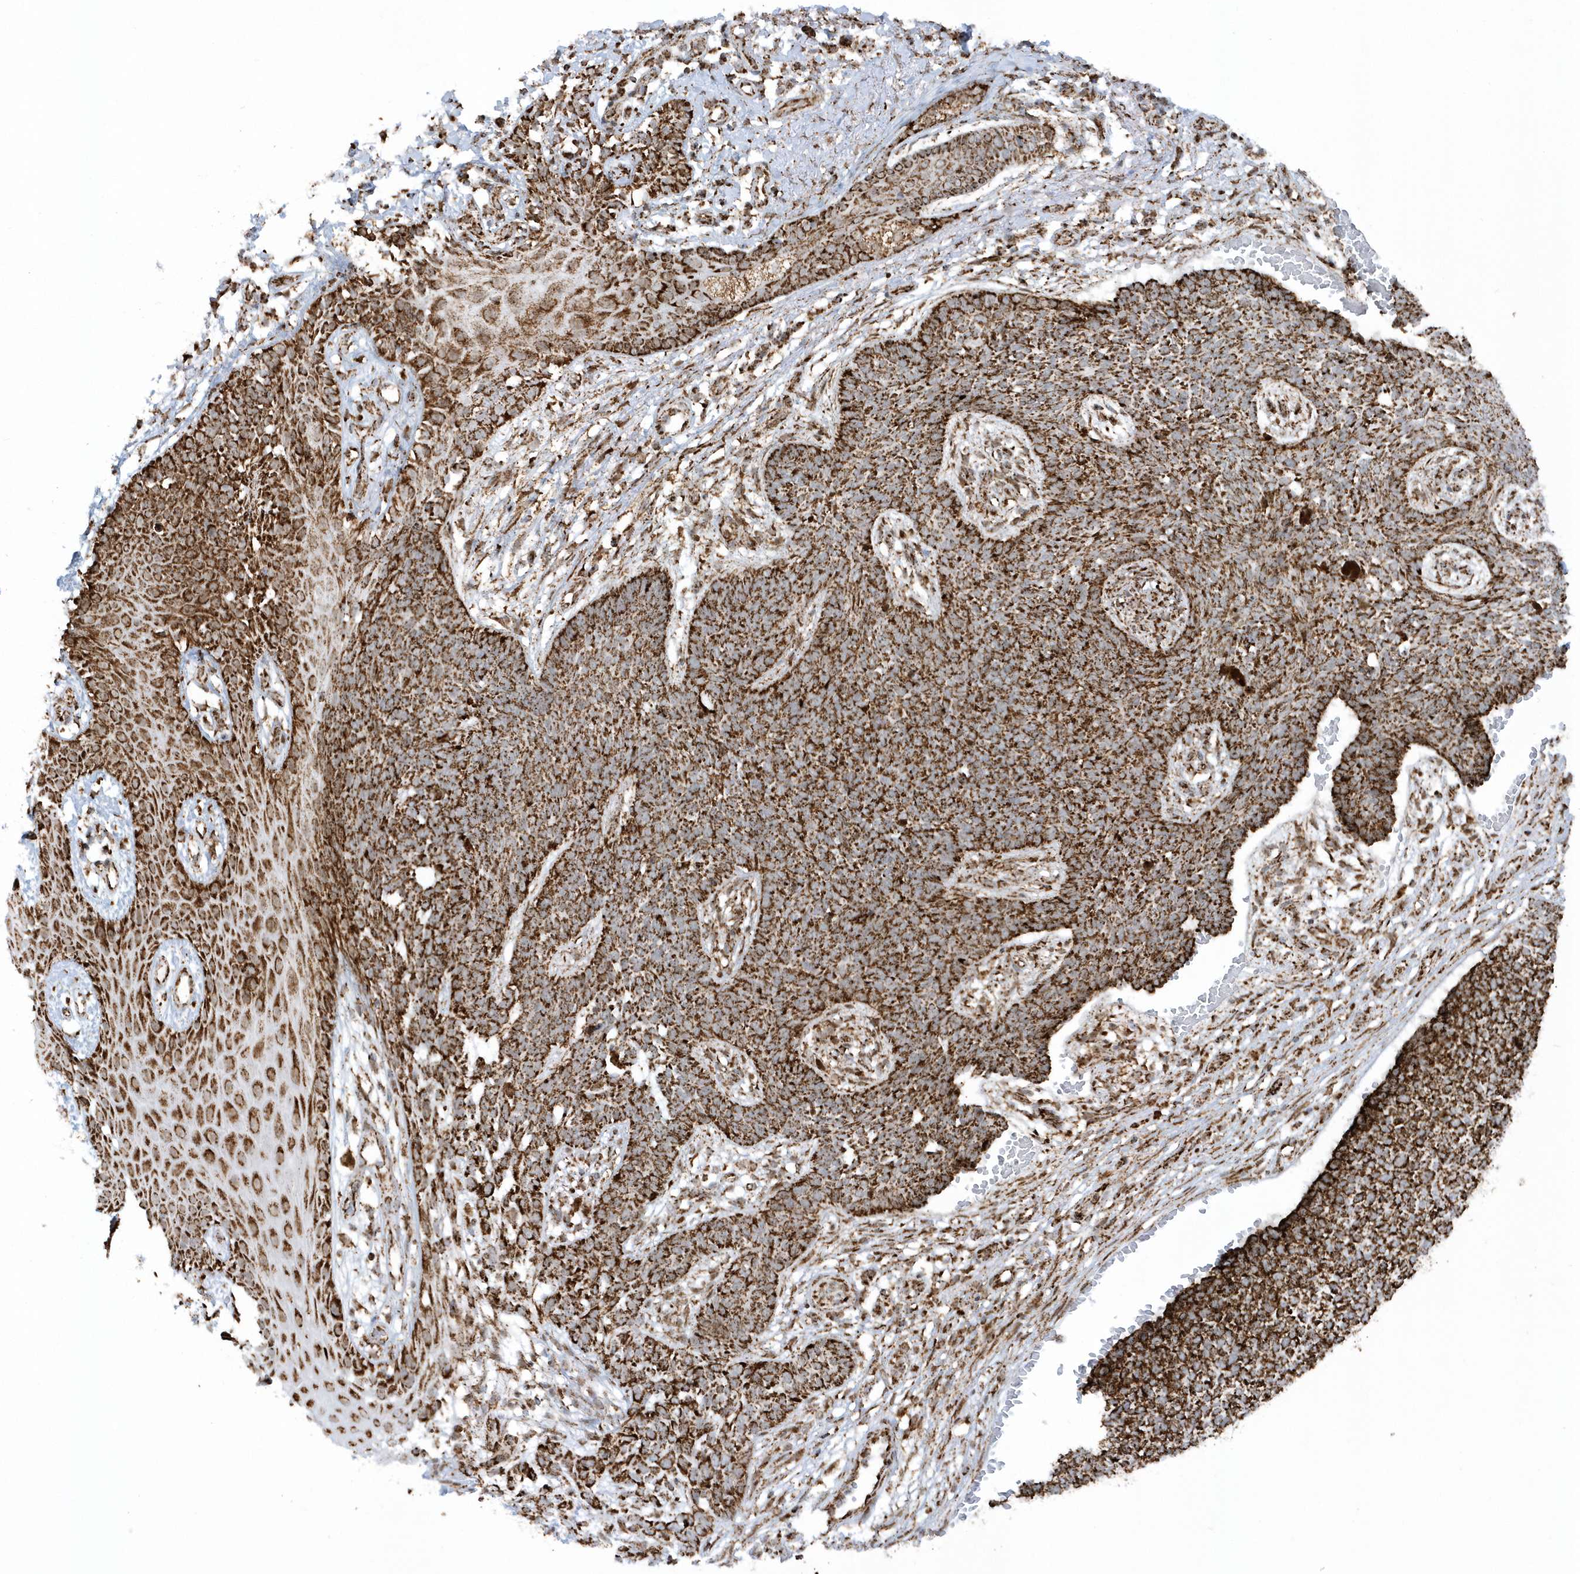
{"staining": {"intensity": "strong", "quantity": ">75%", "location": "cytoplasmic/membranous"}, "tissue": "skin cancer", "cell_type": "Tumor cells", "image_type": "cancer", "snomed": [{"axis": "morphology", "description": "Basal cell carcinoma"}, {"axis": "topography", "description": "Skin"}], "caption": "High-magnification brightfield microscopy of basal cell carcinoma (skin) stained with DAB (brown) and counterstained with hematoxylin (blue). tumor cells exhibit strong cytoplasmic/membranous positivity is identified in approximately>75% of cells.", "gene": "CRY2", "patient": {"sex": "female", "age": 84}}